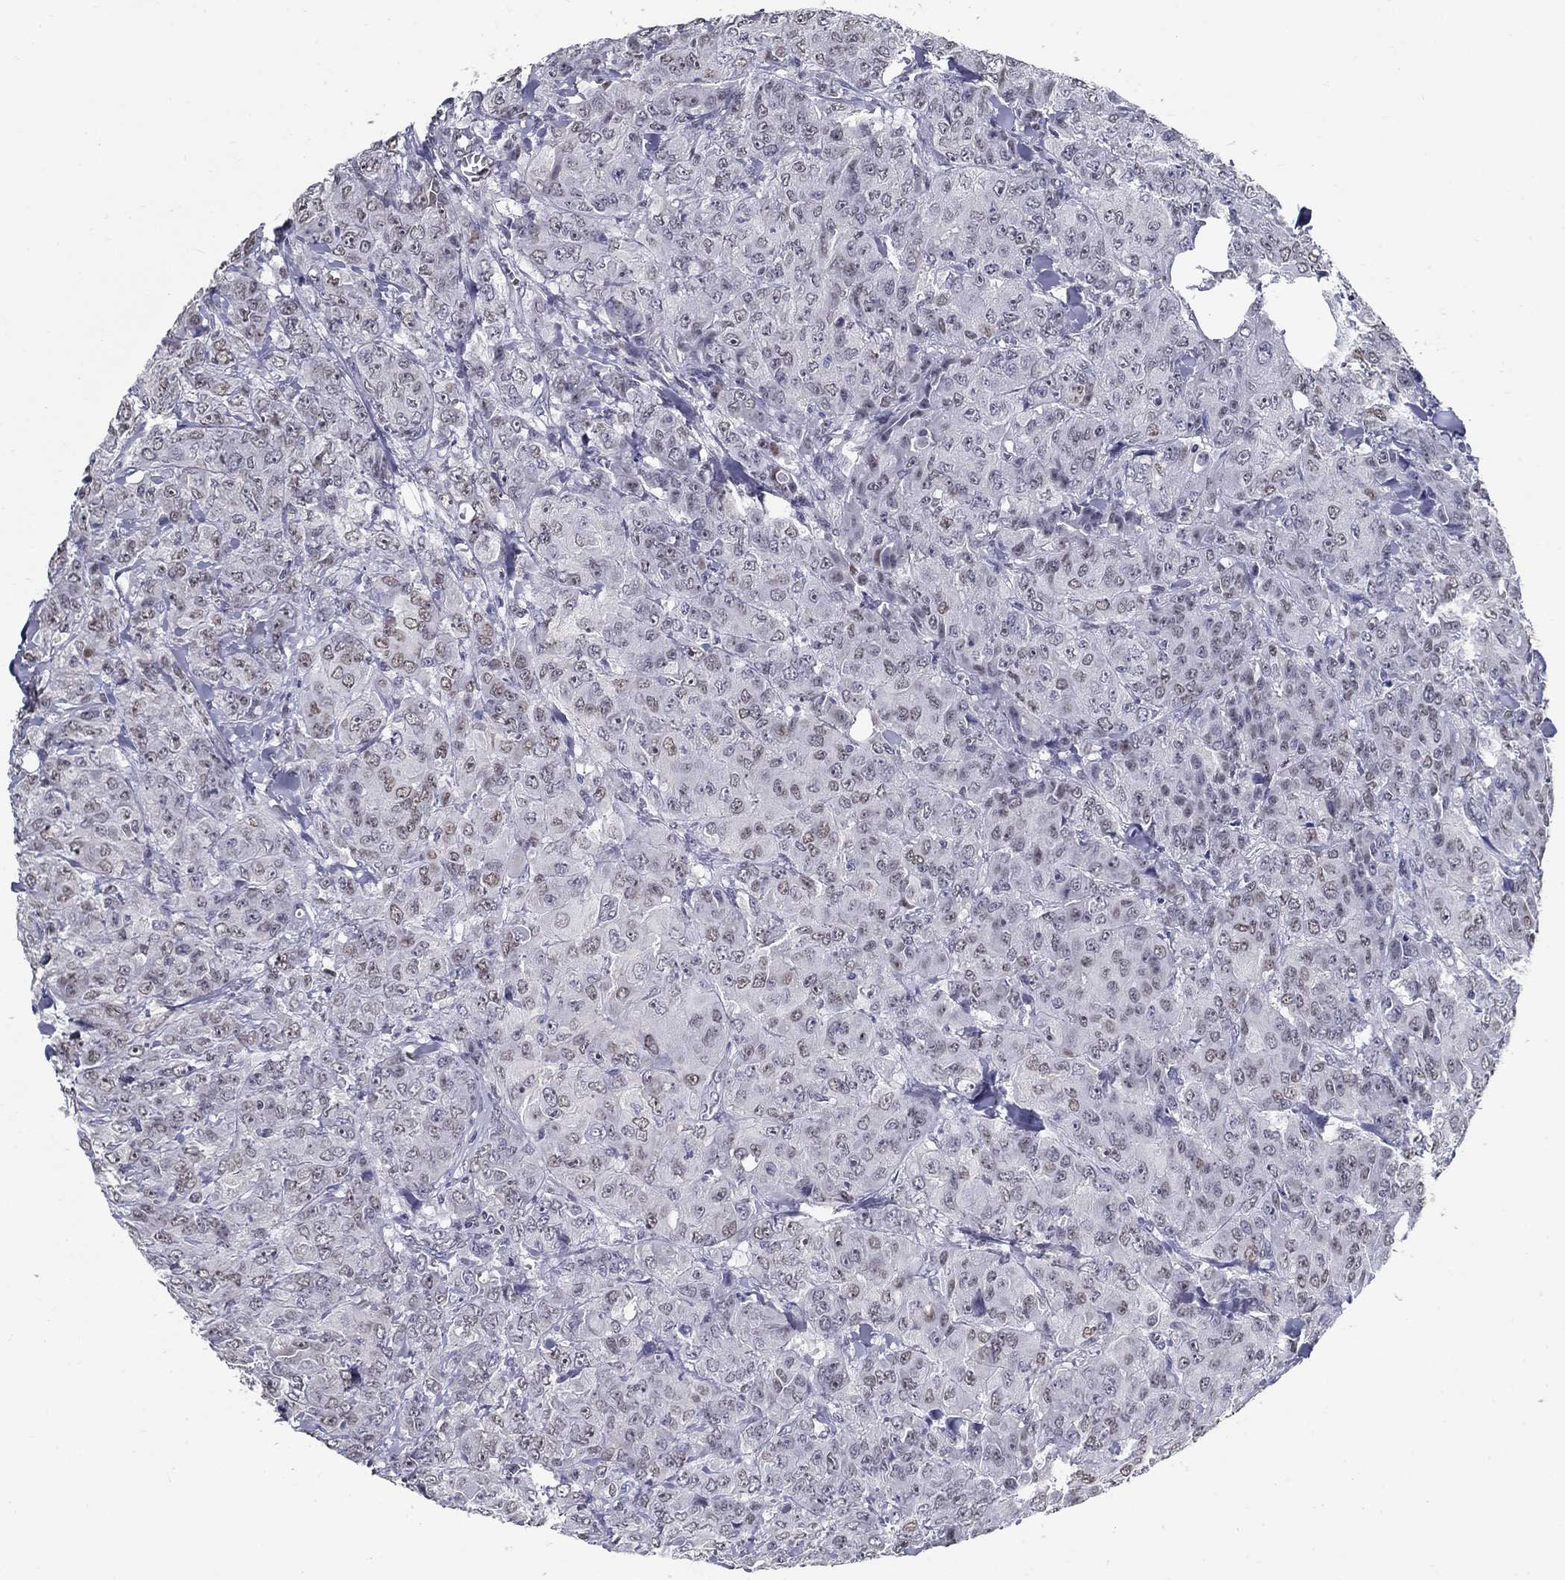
{"staining": {"intensity": "negative", "quantity": "none", "location": "none"}, "tissue": "breast cancer", "cell_type": "Tumor cells", "image_type": "cancer", "snomed": [{"axis": "morphology", "description": "Duct carcinoma"}, {"axis": "topography", "description": "Breast"}], "caption": "This is a image of immunohistochemistry (IHC) staining of breast intraductal carcinoma, which shows no positivity in tumor cells. (DAB (3,3'-diaminobenzidine) immunohistochemistry visualized using brightfield microscopy, high magnification).", "gene": "GUCA1A", "patient": {"sex": "female", "age": 43}}